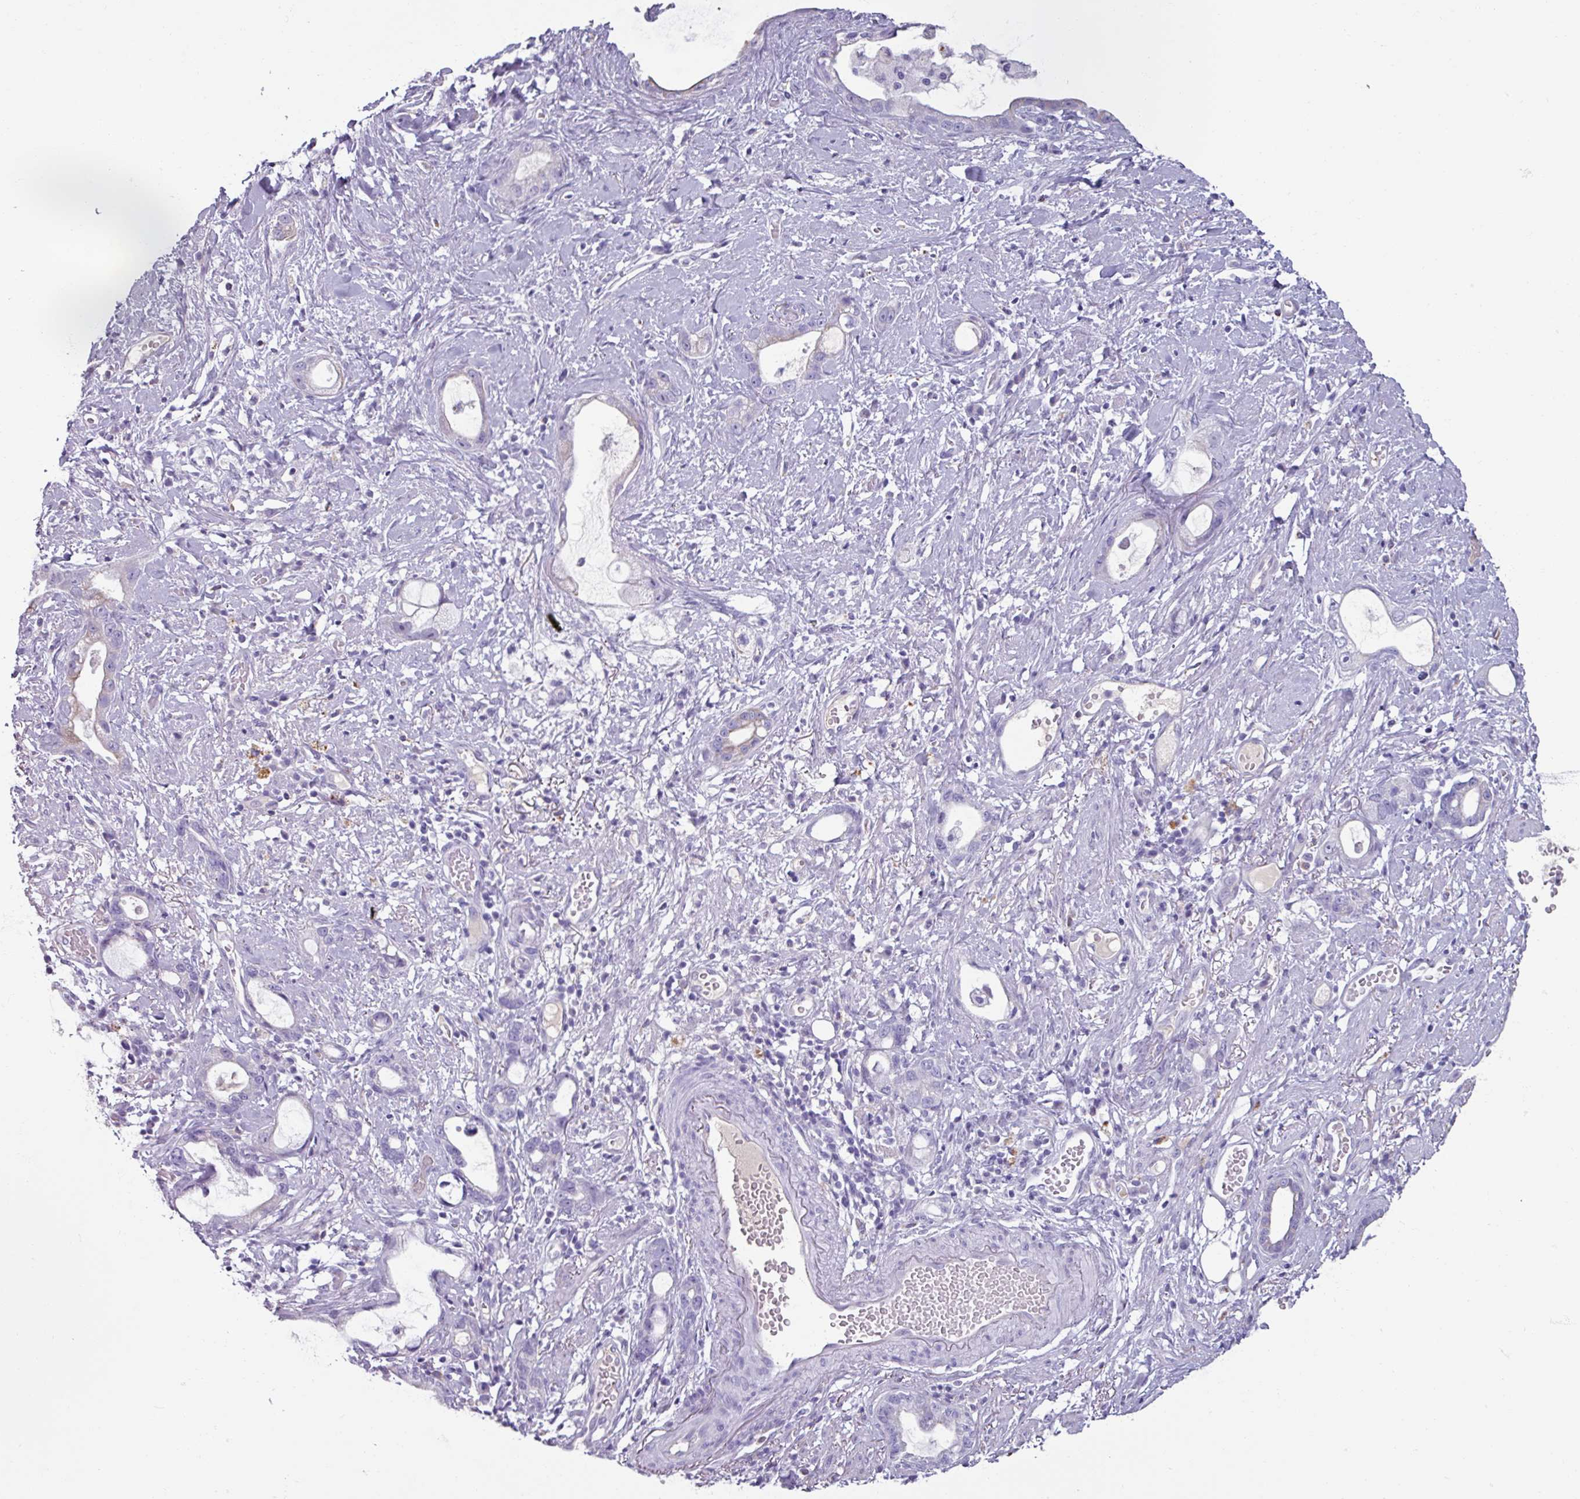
{"staining": {"intensity": "weak", "quantity": "<25%", "location": "cytoplasmic/membranous"}, "tissue": "stomach cancer", "cell_type": "Tumor cells", "image_type": "cancer", "snomed": [{"axis": "morphology", "description": "Adenocarcinoma, NOS"}, {"axis": "topography", "description": "Stomach"}], "caption": "The immunohistochemistry image has no significant staining in tumor cells of stomach cancer tissue. Brightfield microscopy of immunohistochemistry (IHC) stained with DAB (brown) and hematoxylin (blue), captured at high magnification.", "gene": "SPESP1", "patient": {"sex": "male", "age": 55}}